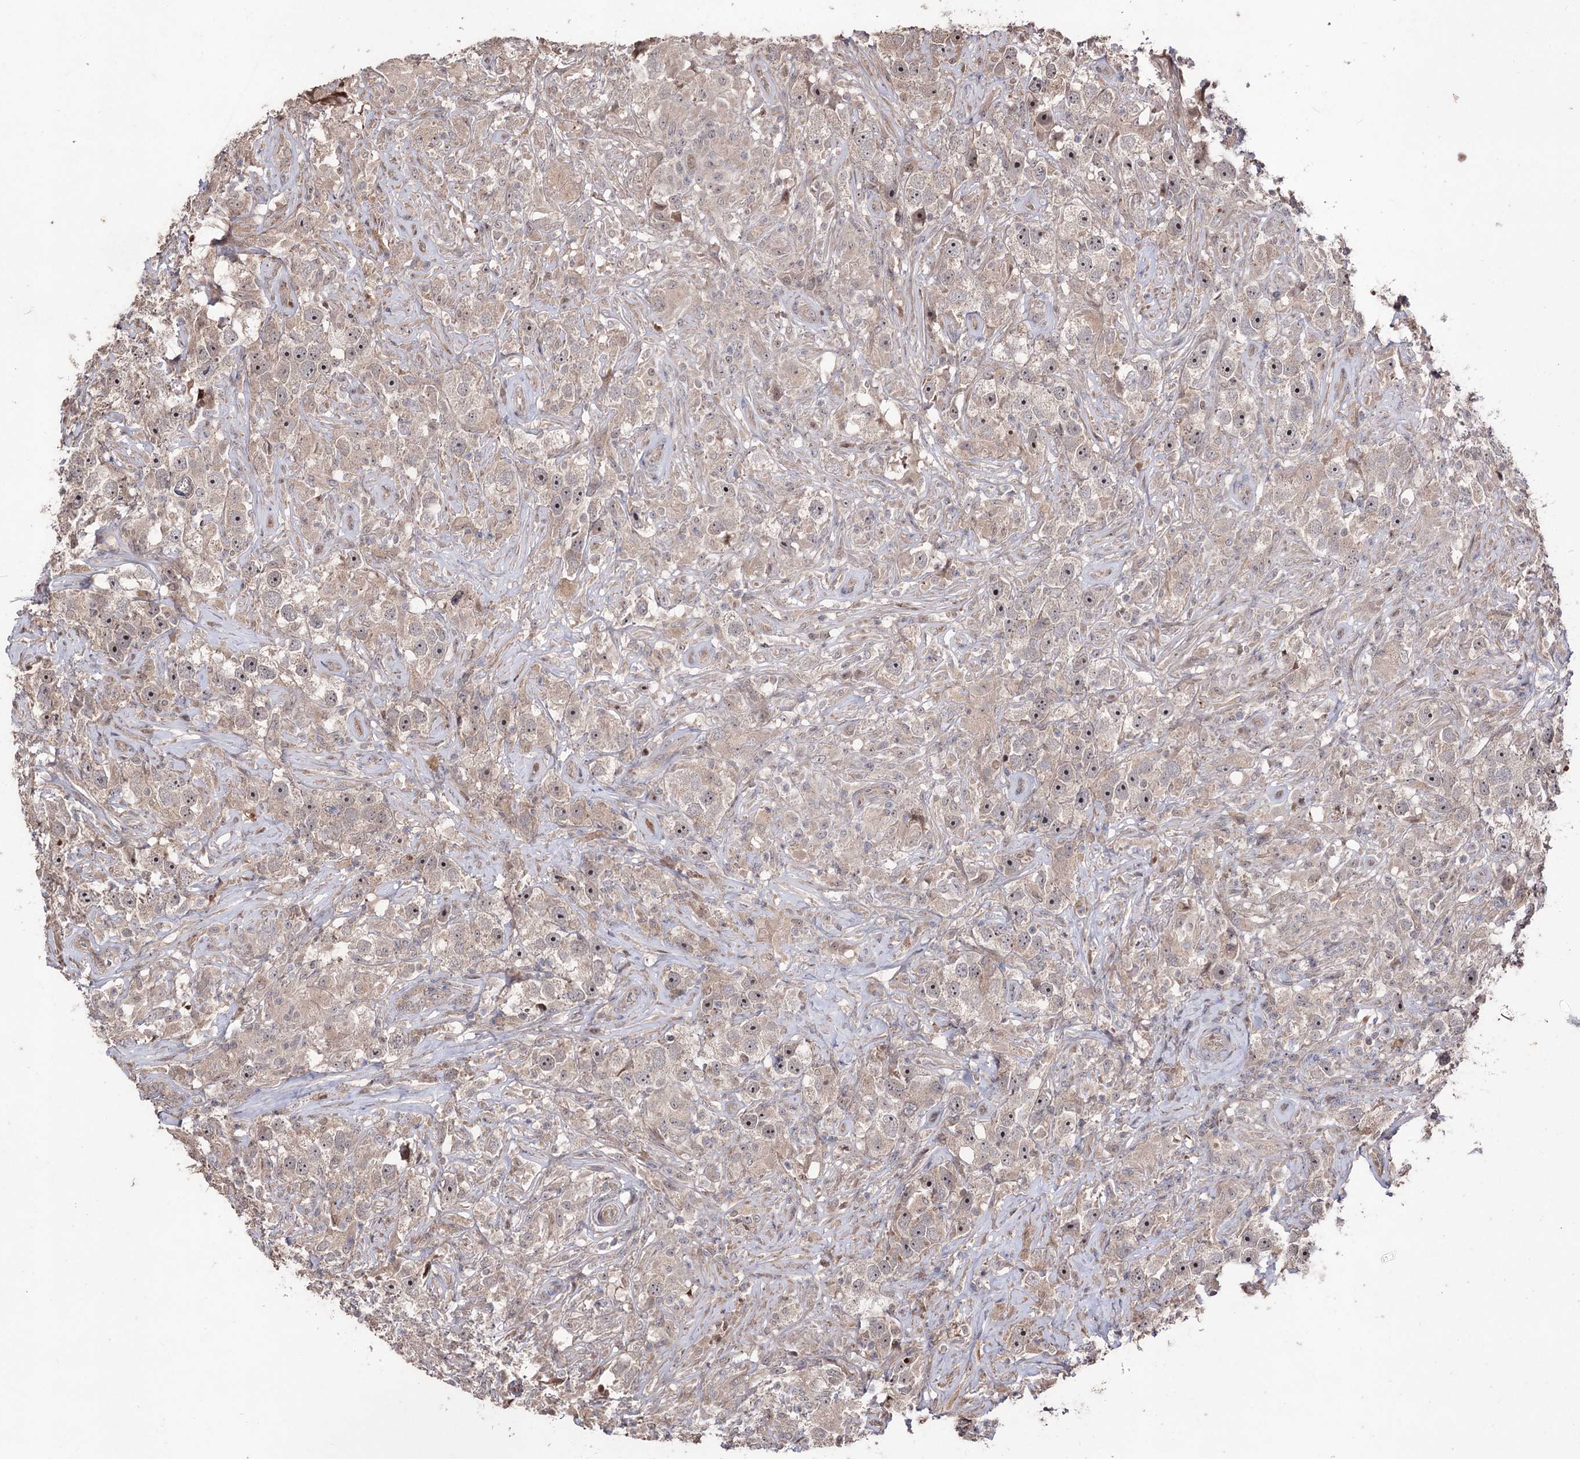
{"staining": {"intensity": "weak", "quantity": ">75%", "location": "cytoplasmic/membranous,nuclear"}, "tissue": "testis cancer", "cell_type": "Tumor cells", "image_type": "cancer", "snomed": [{"axis": "morphology", "description": "Seminoma, NOS"}, {"axis": "topography", "description": "Testis"}], "caption": "IHC of testis cancer (seminoma) reveals low levels of weak cytoplasmic/membranous and nuclear staining in about >75% of tumor cells. (DAB IHC with brightfield microscopy, high magnification).", "gene": "CPNE8", "patient": {"sex": "male", "age": 49}}